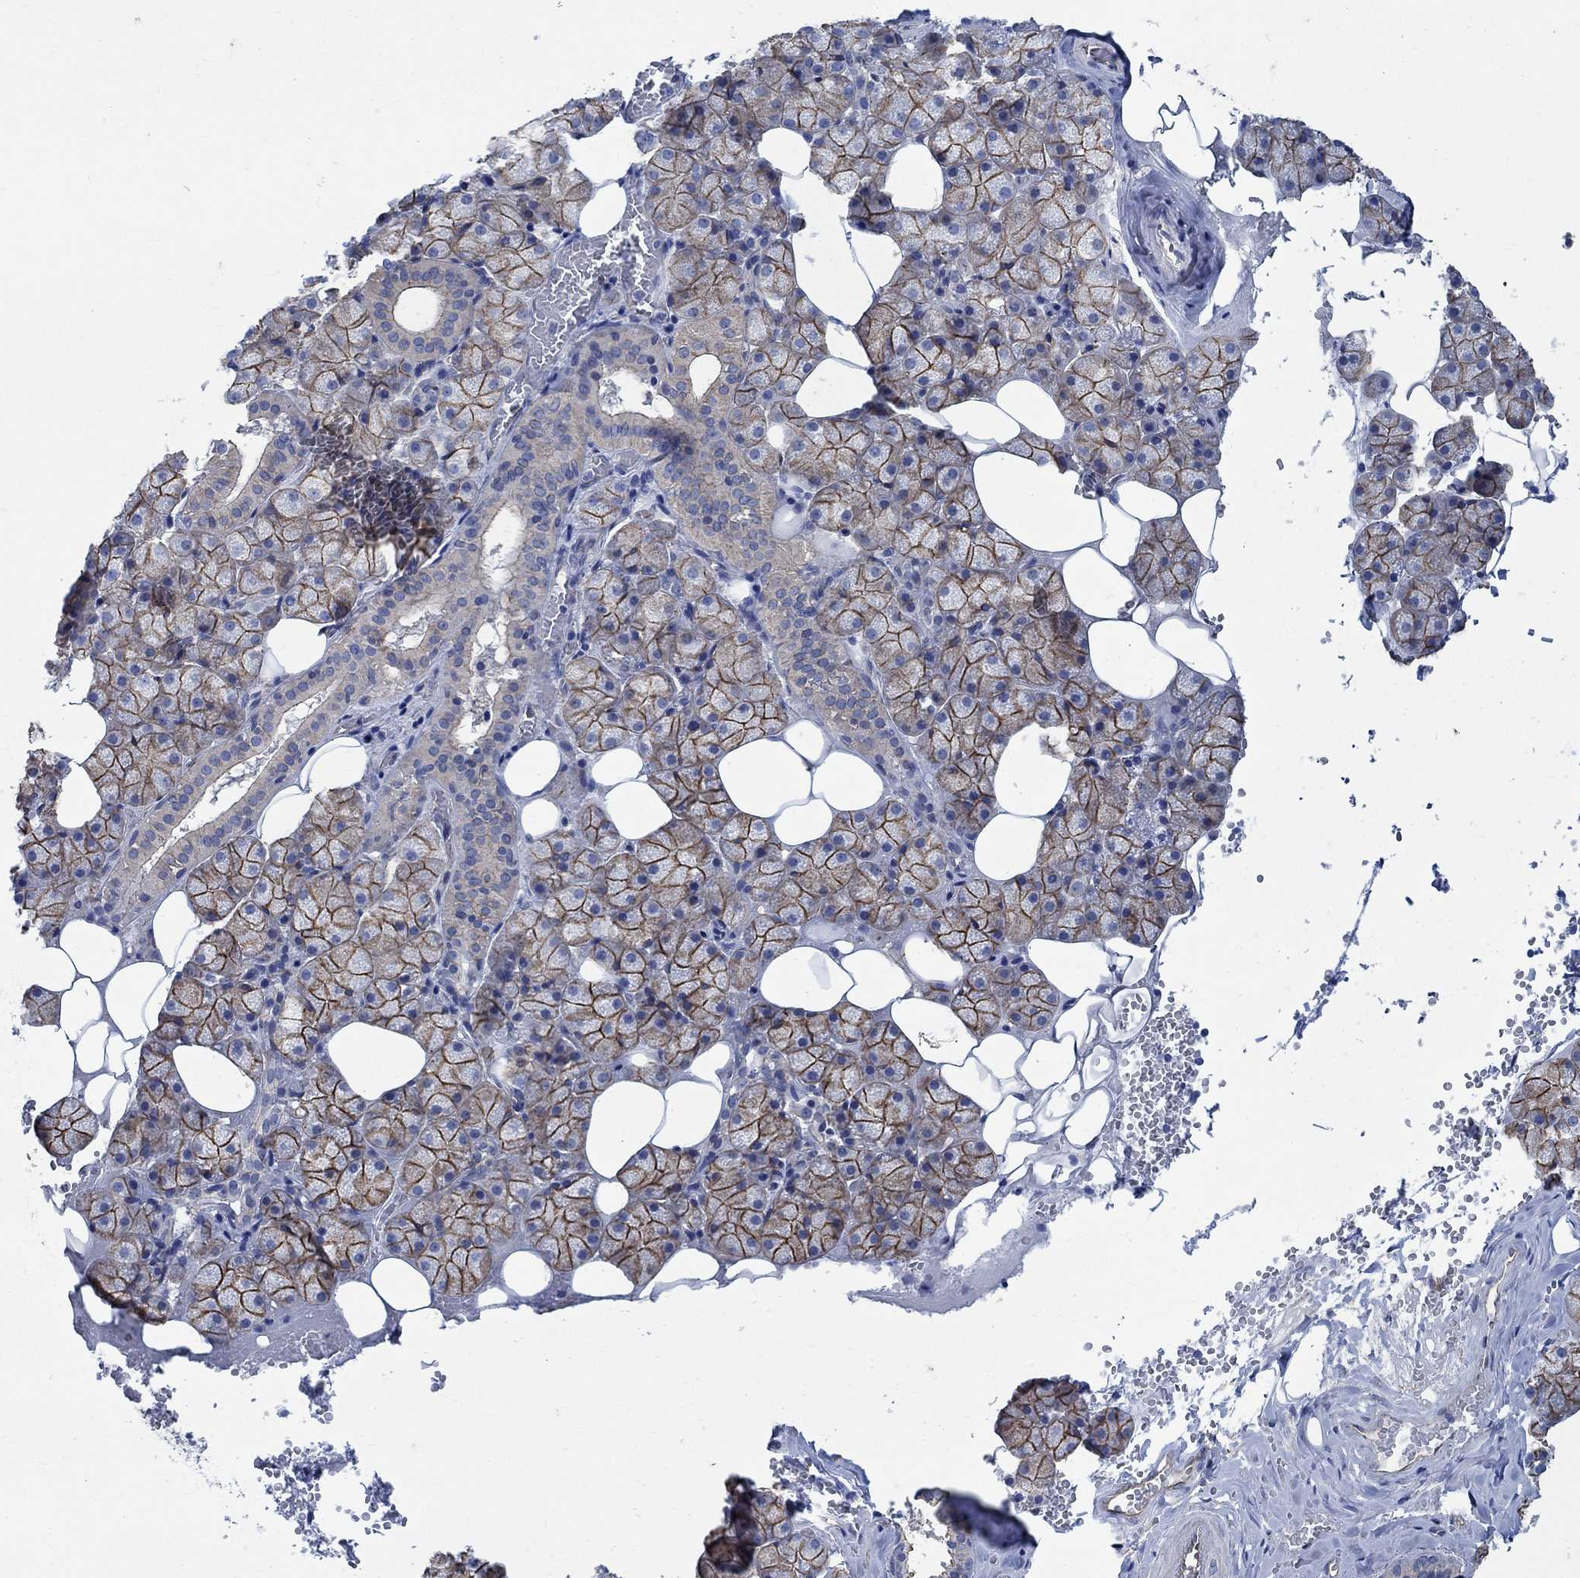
{"staining": {"intensity": "strong", "quantity": "25%-75%", "location": "cytoplasmic/membranous"}, "tissue": "salivary gland", "cell_type": "Glandular cells", "image_type": "normal", "snomed": [{"axis": "morphology", "description": "Normal tissue, NOS"}, {"axis": "topography", "description": "Salivary gland"}], "caption": "This micrograph reveals immunohistochemistry staining of normal salivary gland, with high strong cytoplasmic/membranous expression in about 25%-75% of glandular cells.", "gene": "TMEM198", "patient": {"sex": "male", "age": 38}}